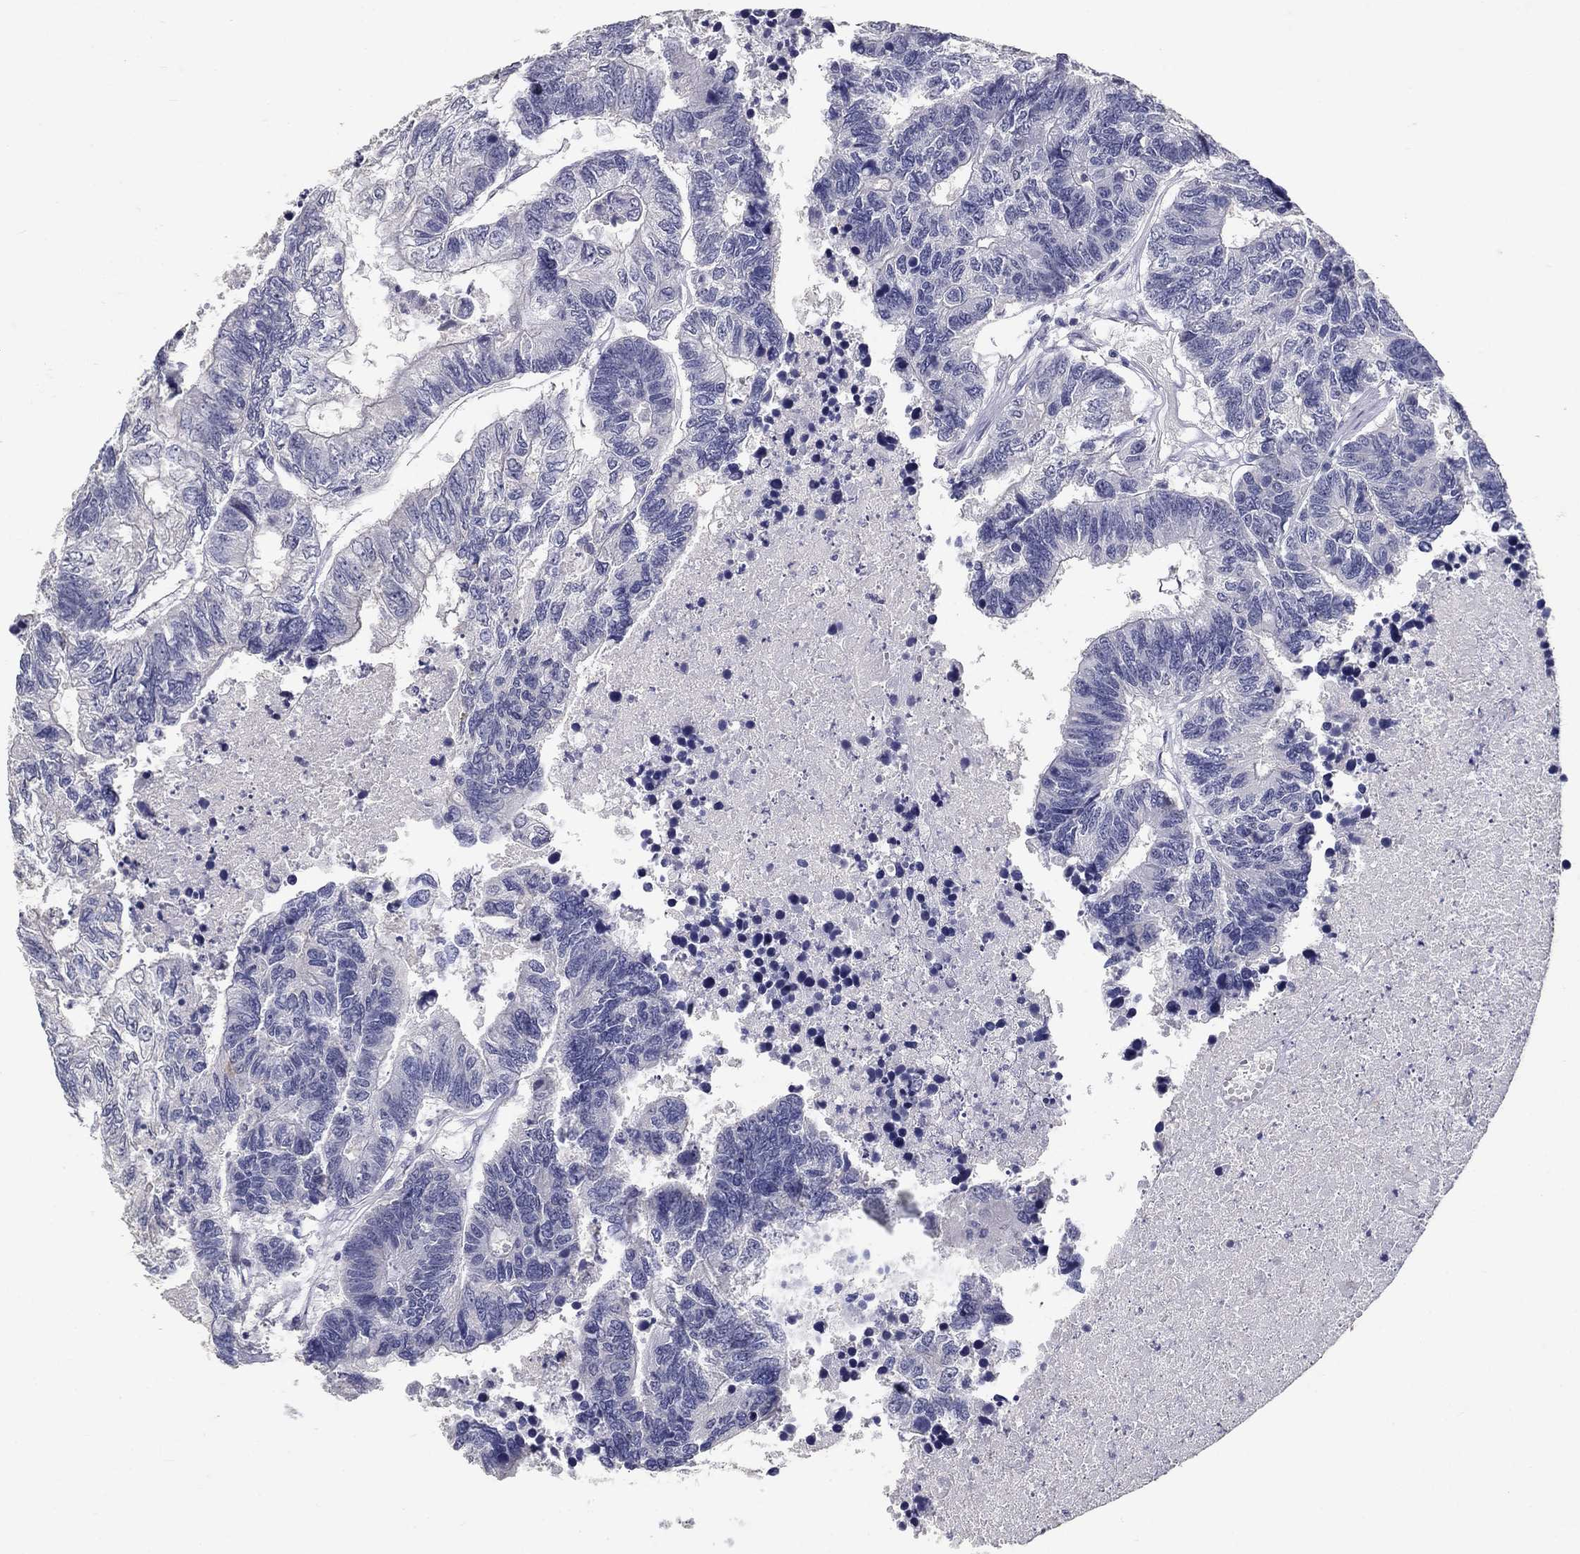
{"staining": {"intensity": "negative", "quantity": "none", "location": "none"}, "tissue": "colorectal cancer", "cell_type": "Tumor cells", "image_type": "cancer", "snomed": [{"axis": "morphology", "description": "Adenocarcinoma, NOS"}, {"axis": "topography", "description": "Colon"}], "caption": "The immunohistochemistry (IHC) image has no significant expression in tumor cells of colorectal cancer tissue. Brightfield microscopy of immunohistochemistry stained with DAB (brown) and hematoxylin (blue), captured at high magnification.", "gene": "POMC", "patient": {"sex": "female", "age": 48}}